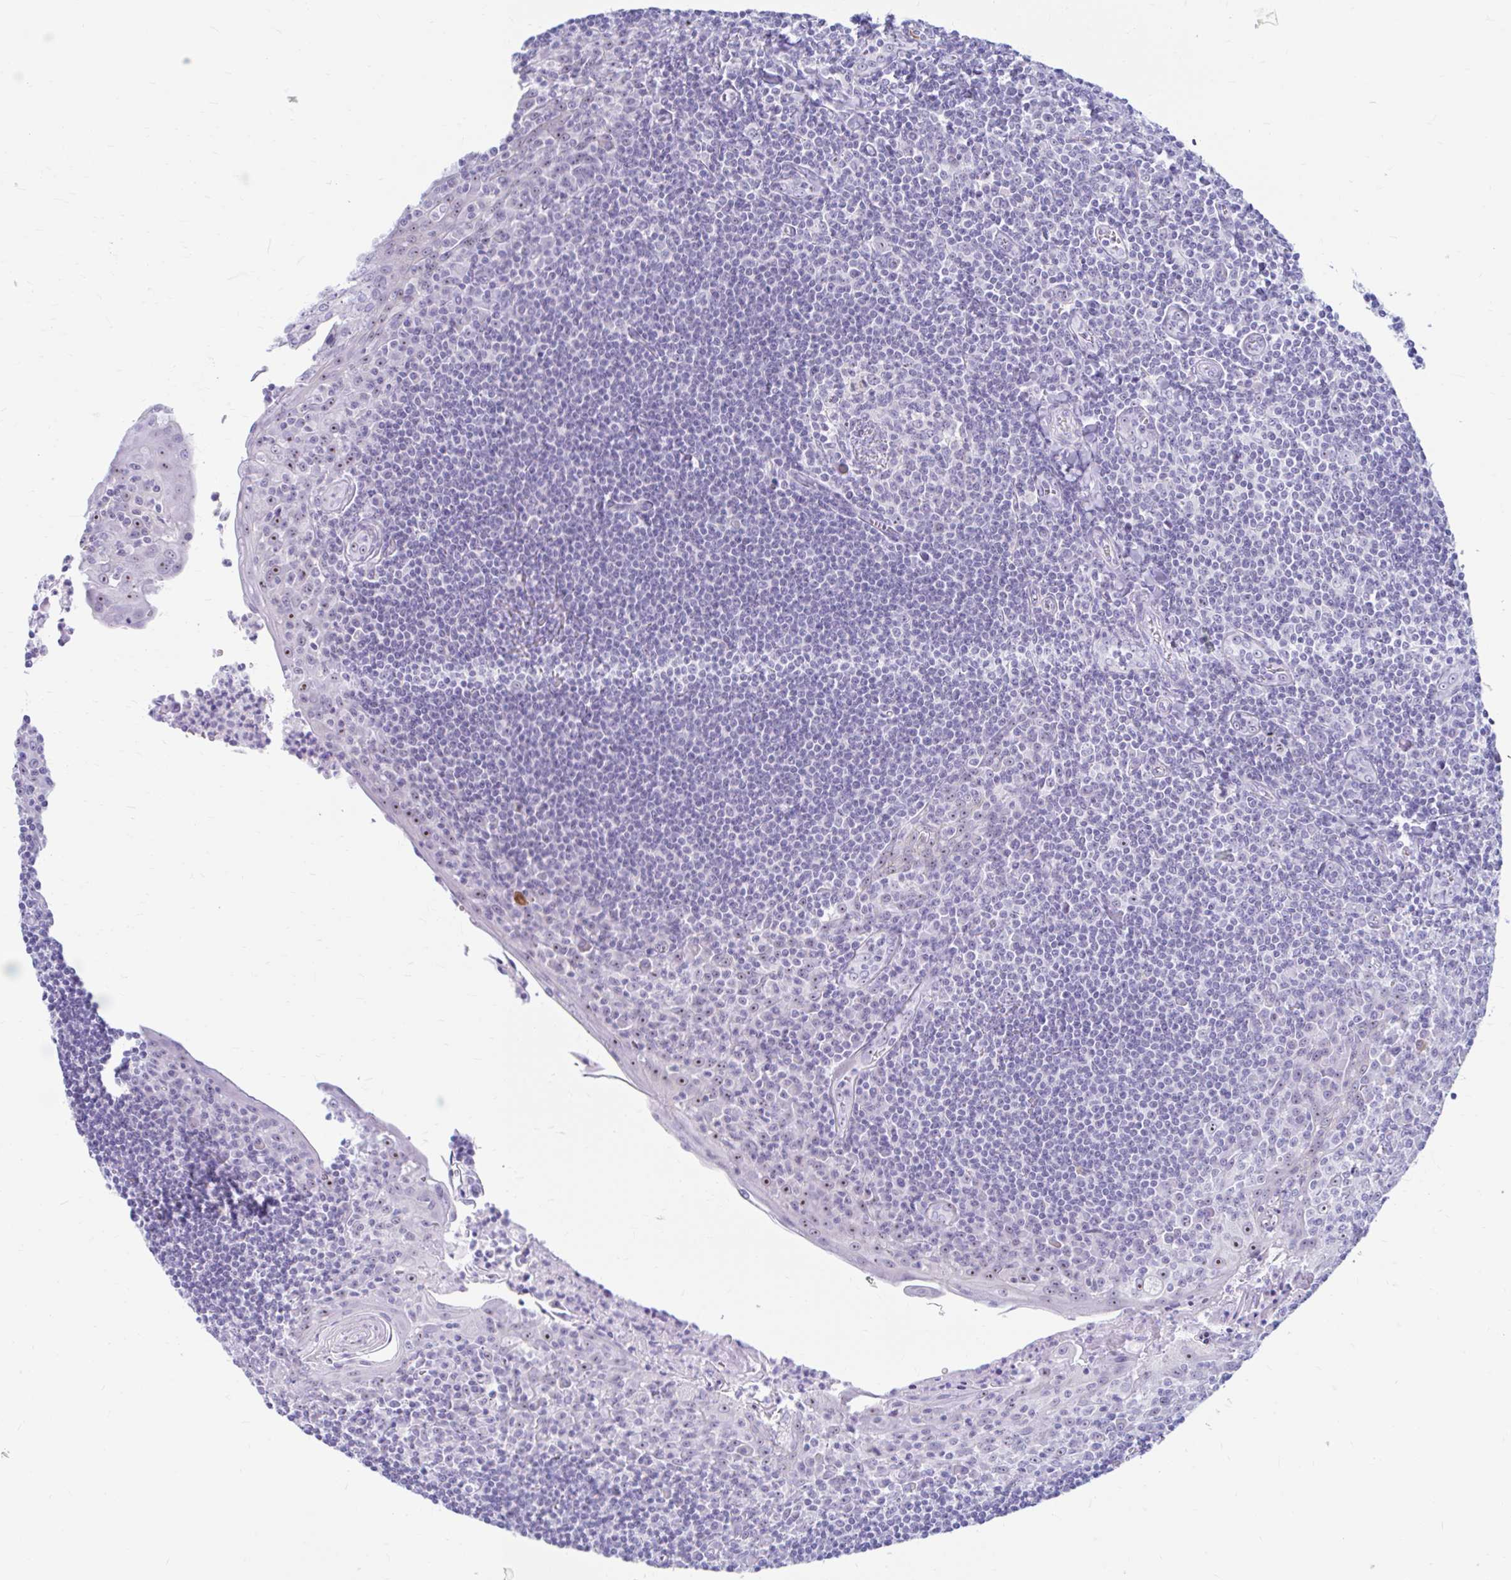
{"staining": {"intensity": "negative", "quantity": "none", "location": "none"}, "tissue": "tonsil", "cell_type": "Germinal center cells", "image_type": "normal", "snomed": [{"axis": "morphology", "description": "Normal tissue, NOS"}, {"axis": "topography", "description": "Tonsil"}], "caption": "This is a histopathology image of IHC staining of unremarkable tonsil, which shows no expression in germinal center cells.", "gene": "FTSJ3", "patient": {"sex": "male", "age": 27}}